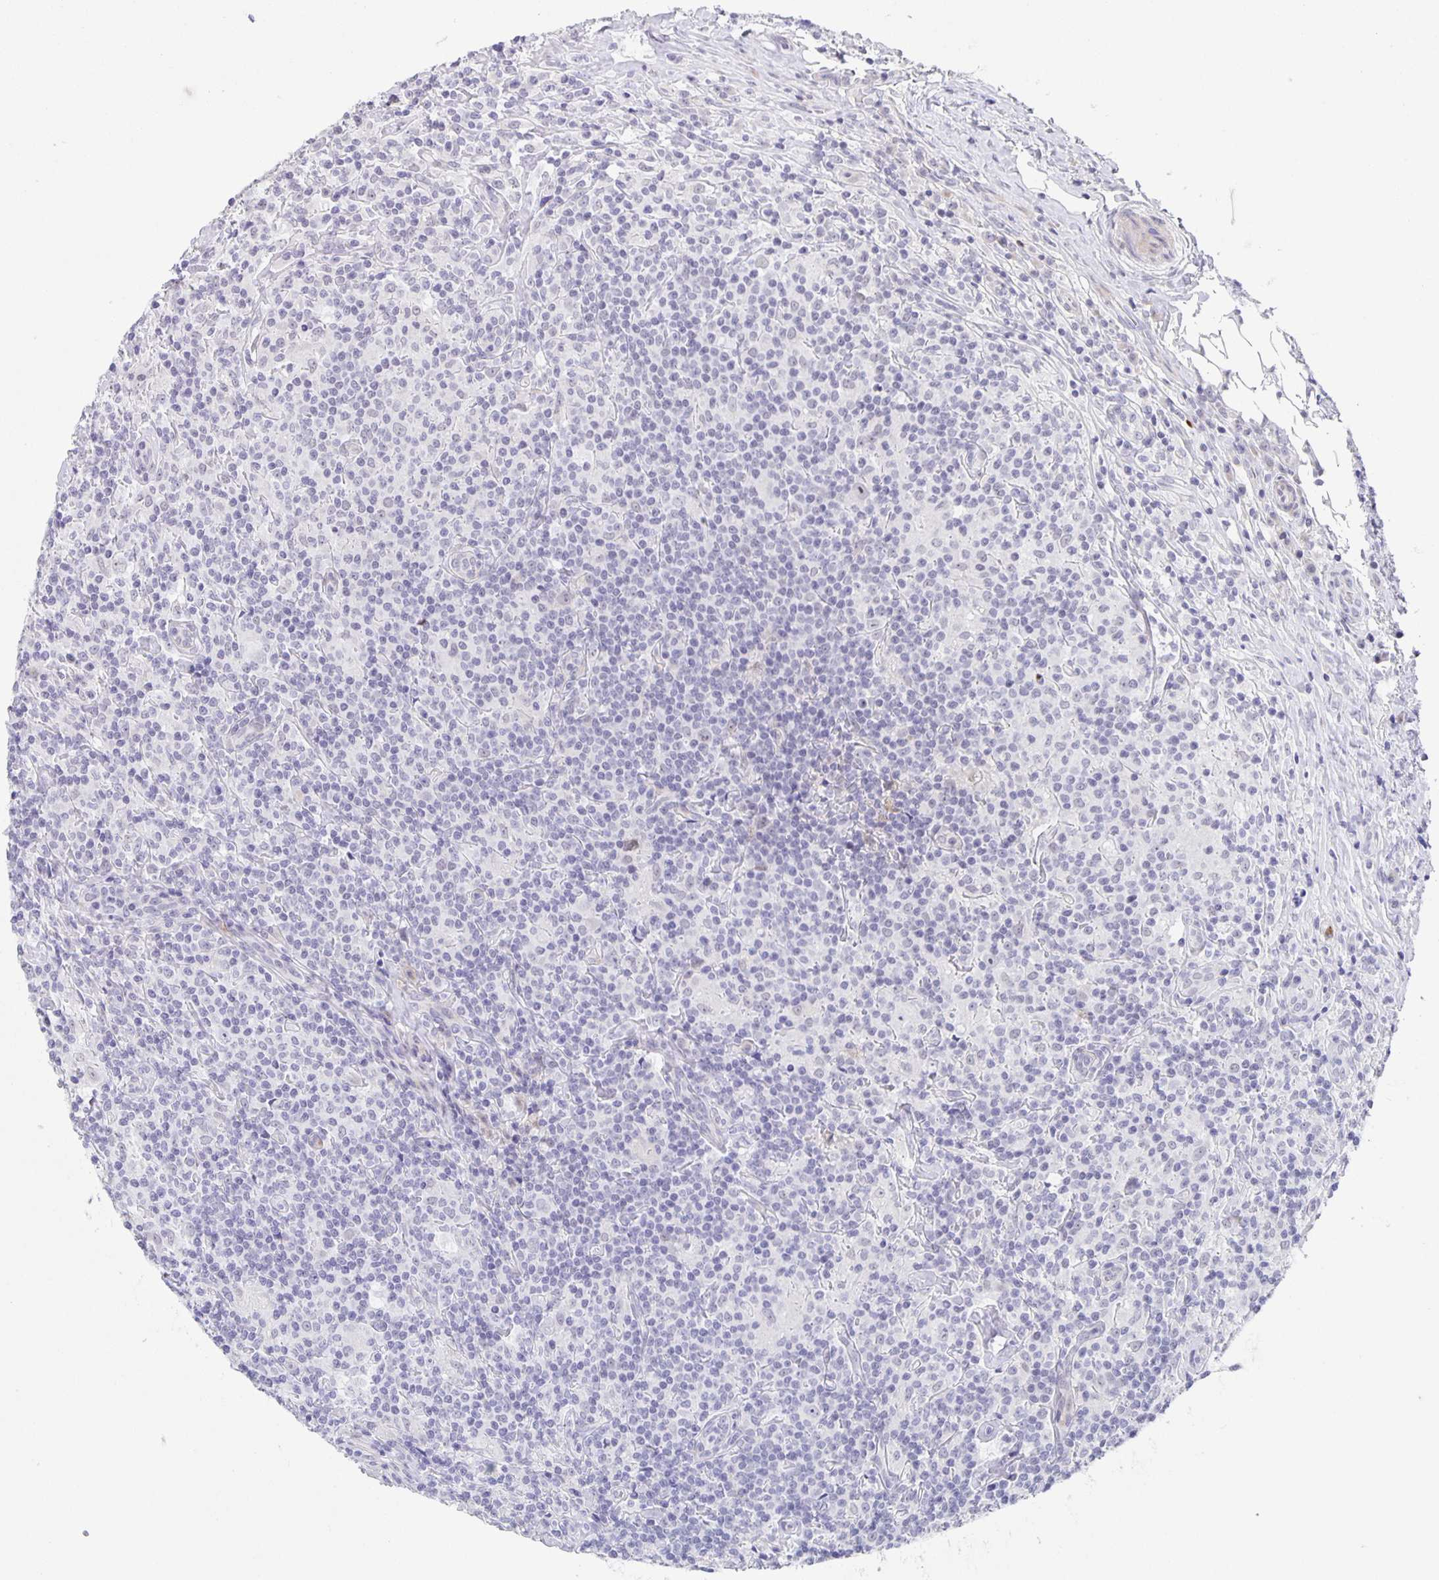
{"staining": {"intensity": "negative", "quantity": "none", "location": "none"}, "tissue": "lymphoma", "cell_type": "Tumor cells", "image_type": "cancer", "snomed": [{"axis": "morphology", "description": "Hodgkin's disease, NOS"}, {"axis": "morphology", "description": "Hodgkin's lymphoma, nodular sclerosis"}, {"axis": "topography", "description": "Lymph node"}], "caption": "This is an immunohistochemistry histopathology image of lymphoma. There is no staining in tumor cells.", "gene": "PHRF1", "patient": {"sex": "female", "age": 10}}